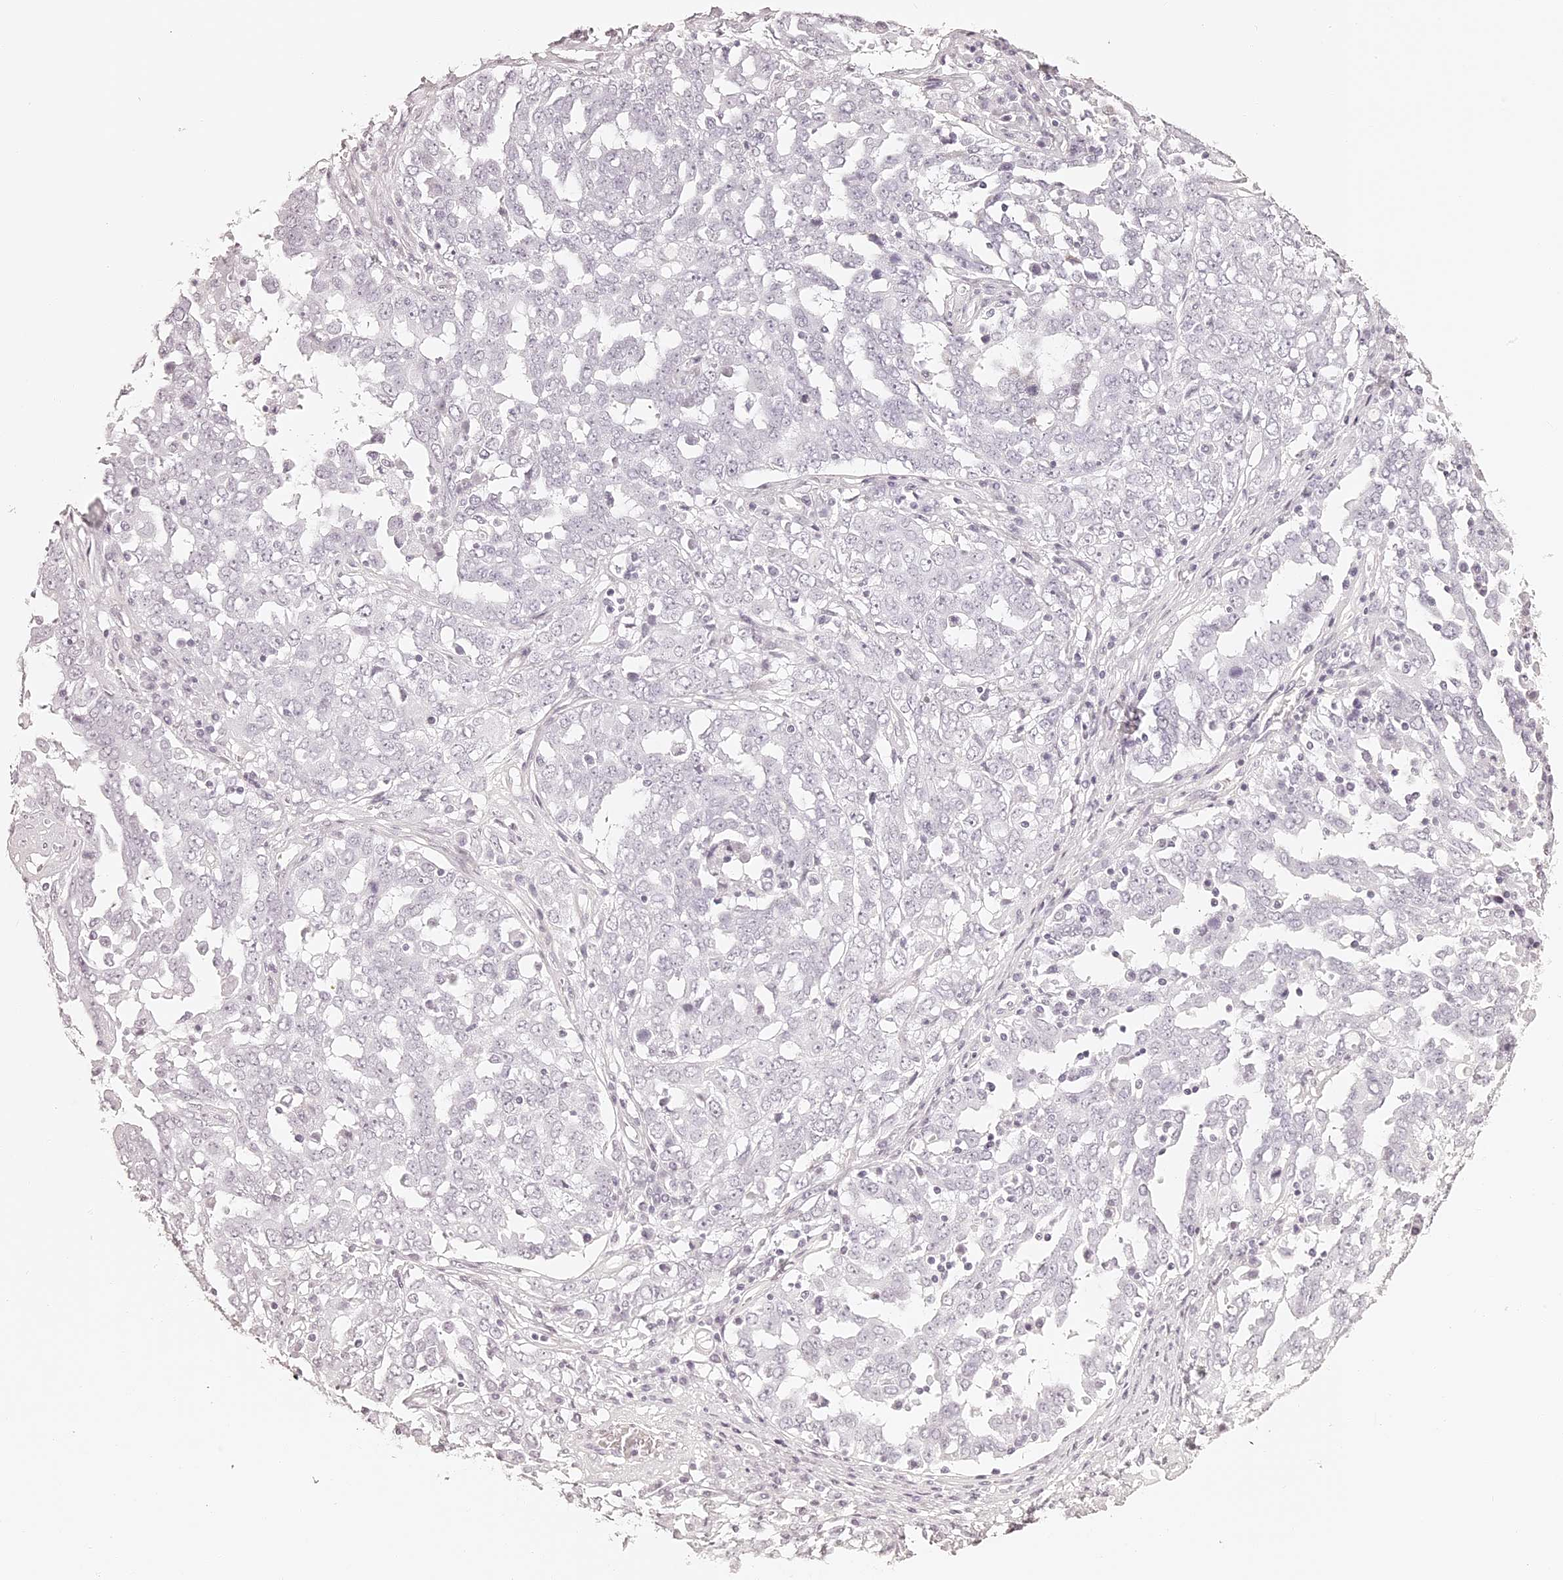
{"staining": {"intensity": "negative", "quantity": "none", "location": "none"}, "tissue": "ovarian cancer", "cell_type": "Tumor cells", "image_type": "cancer", "snomed": [{"axis": "morphology", "description": "Carcinoma, endometroid"}, {"axis": "topography", "description": "Ovary"}], "caption": "DAB (3,3'-diaminobenzidine) immunohistochemical staining of human ovarian cancer shows no significant positivity in tumor cells.", "gene": "ELAPOR1", "patient": {"sex": "female", "age": 62}}